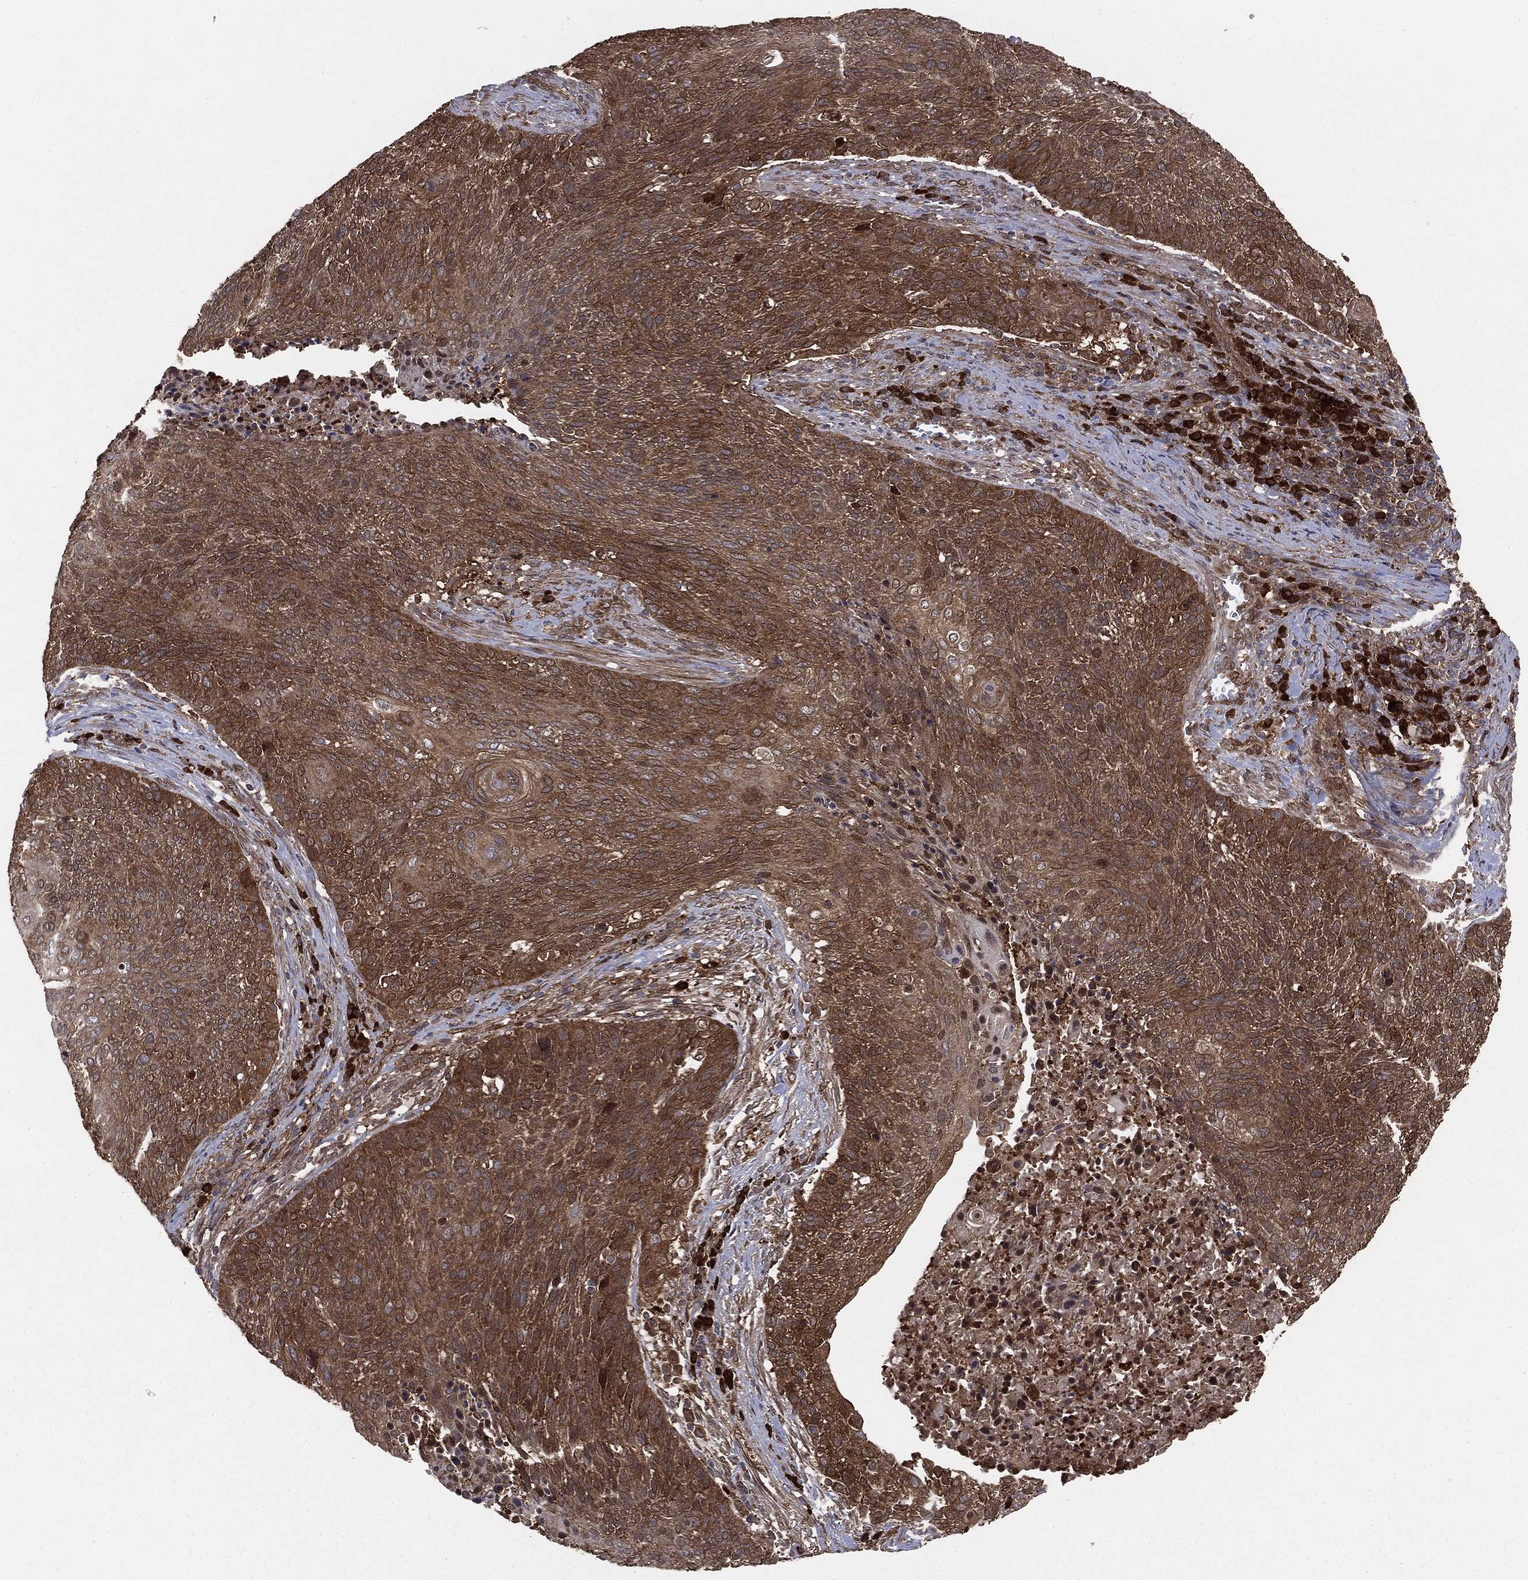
{"staining": {"intensity": "strong", "quantity": ">75%", "location": "cytoplasmic/membranous"}, "tissue": "cervical cancer", "cell_type": "Tumor cells", "image_type": "cancer", "snomed": [{"axis": "morphology", "description": "Squamous cell carcinoma, NOS"}, {"axis": "topography", "description": "Cervix"}], "caption": "Brown immunohistochemical staining in squamous cell carcinoma (cervical) demonstrates strong cytoplasmic/membranous positivity in about >75% of tumor cells.", "gene": "NME1", "patient": {"sex": "female", "age": 31}}